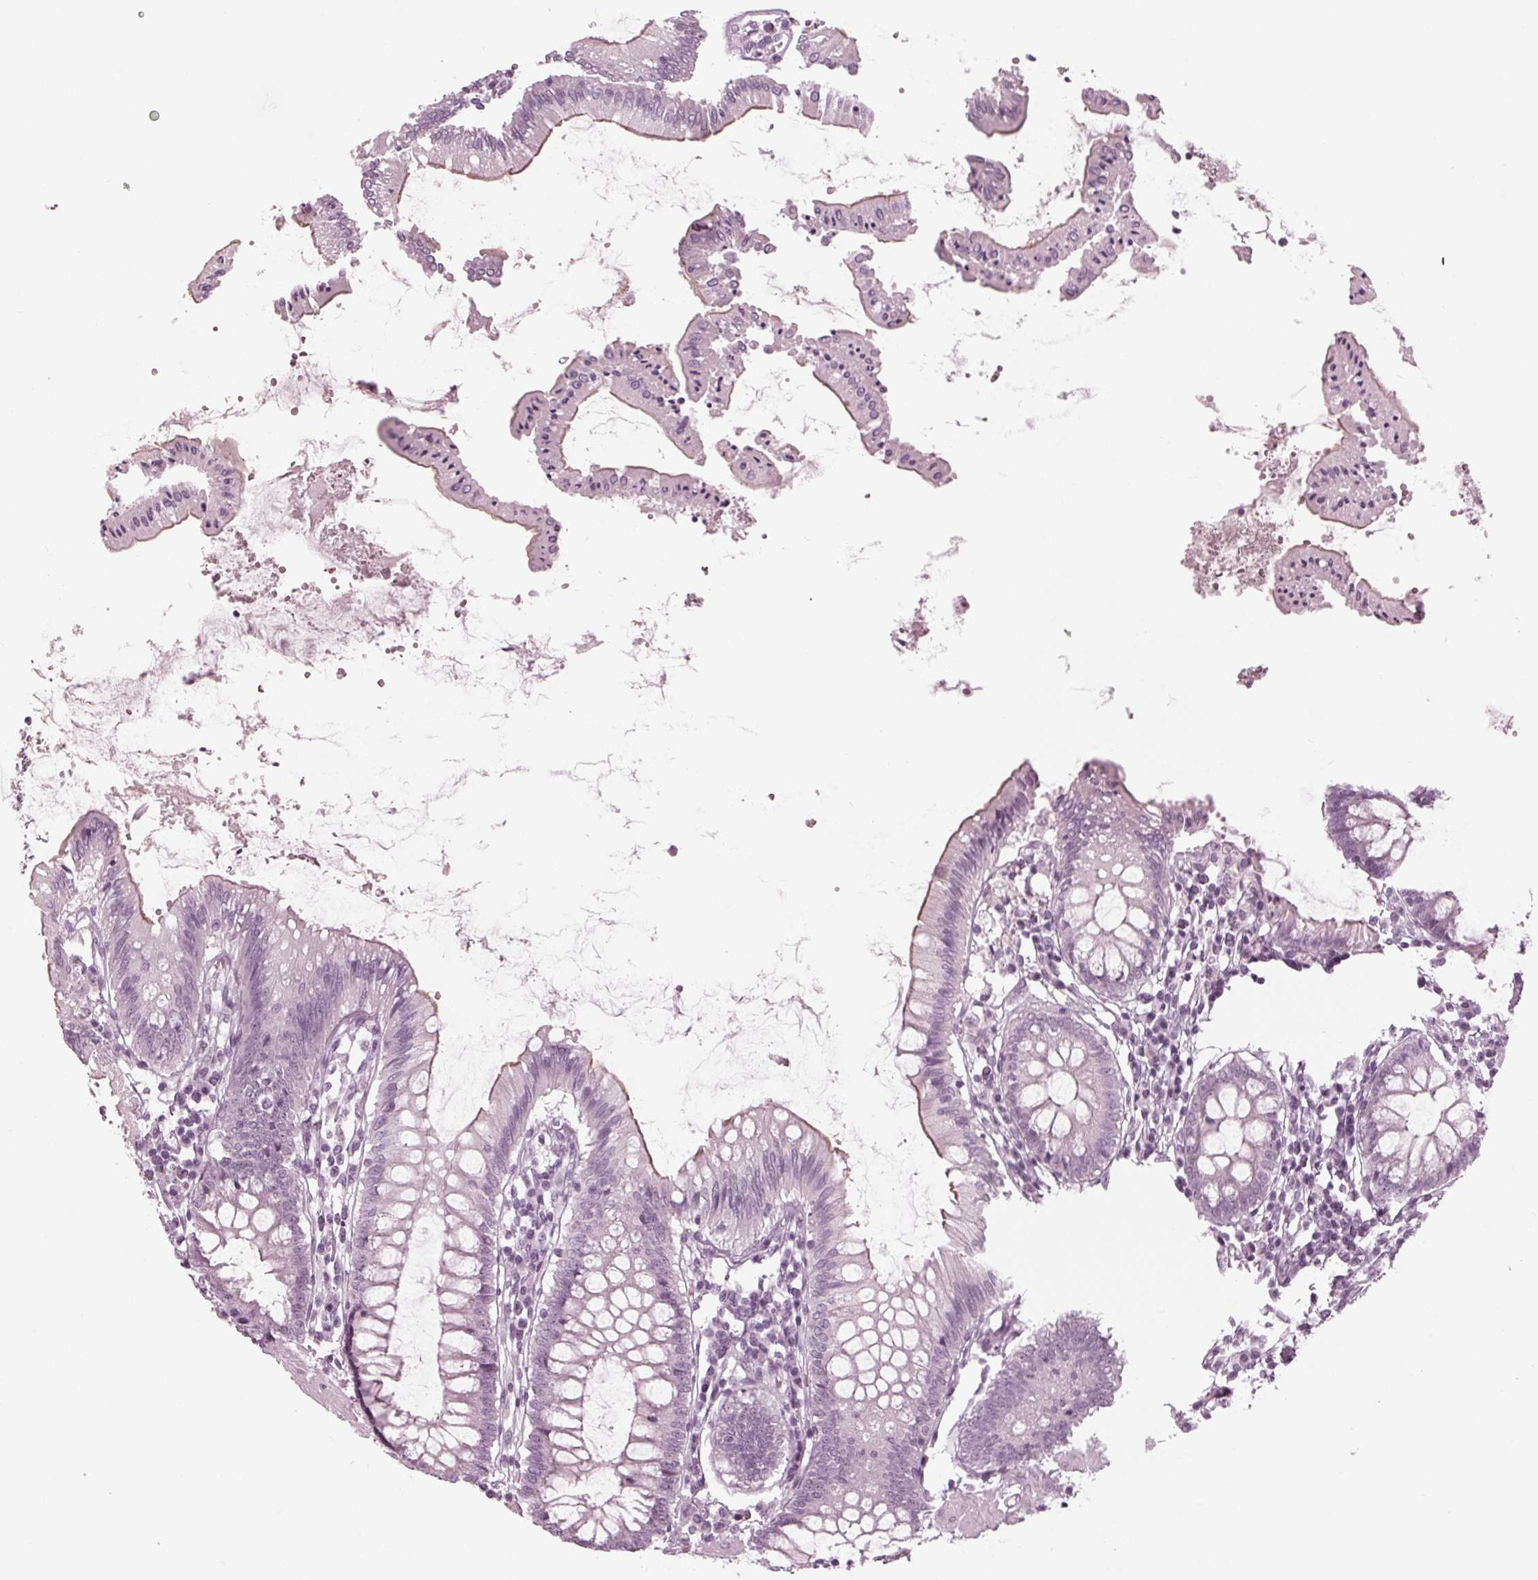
{"staining": {"intensity": "negative", "quantity": "none", "location": "none"}, "tissue": "colon", "cell_type": "Endothelial cells", "image_type": "normal", "snomed": [{"axis": "morphology", "description": "Normal tissue, NOS"}, {"axis": "morphology", "description": "Adenocarcinoma, NOS"}, {"axis": "topography", "description": "Colon"}], "caption": "The micrograph exhibits no significant positivity in endothelial cells of colon. Nuclei are stained in blue.", "gene": "KRT28", "patient": {"sex": "male", "age": 83}}